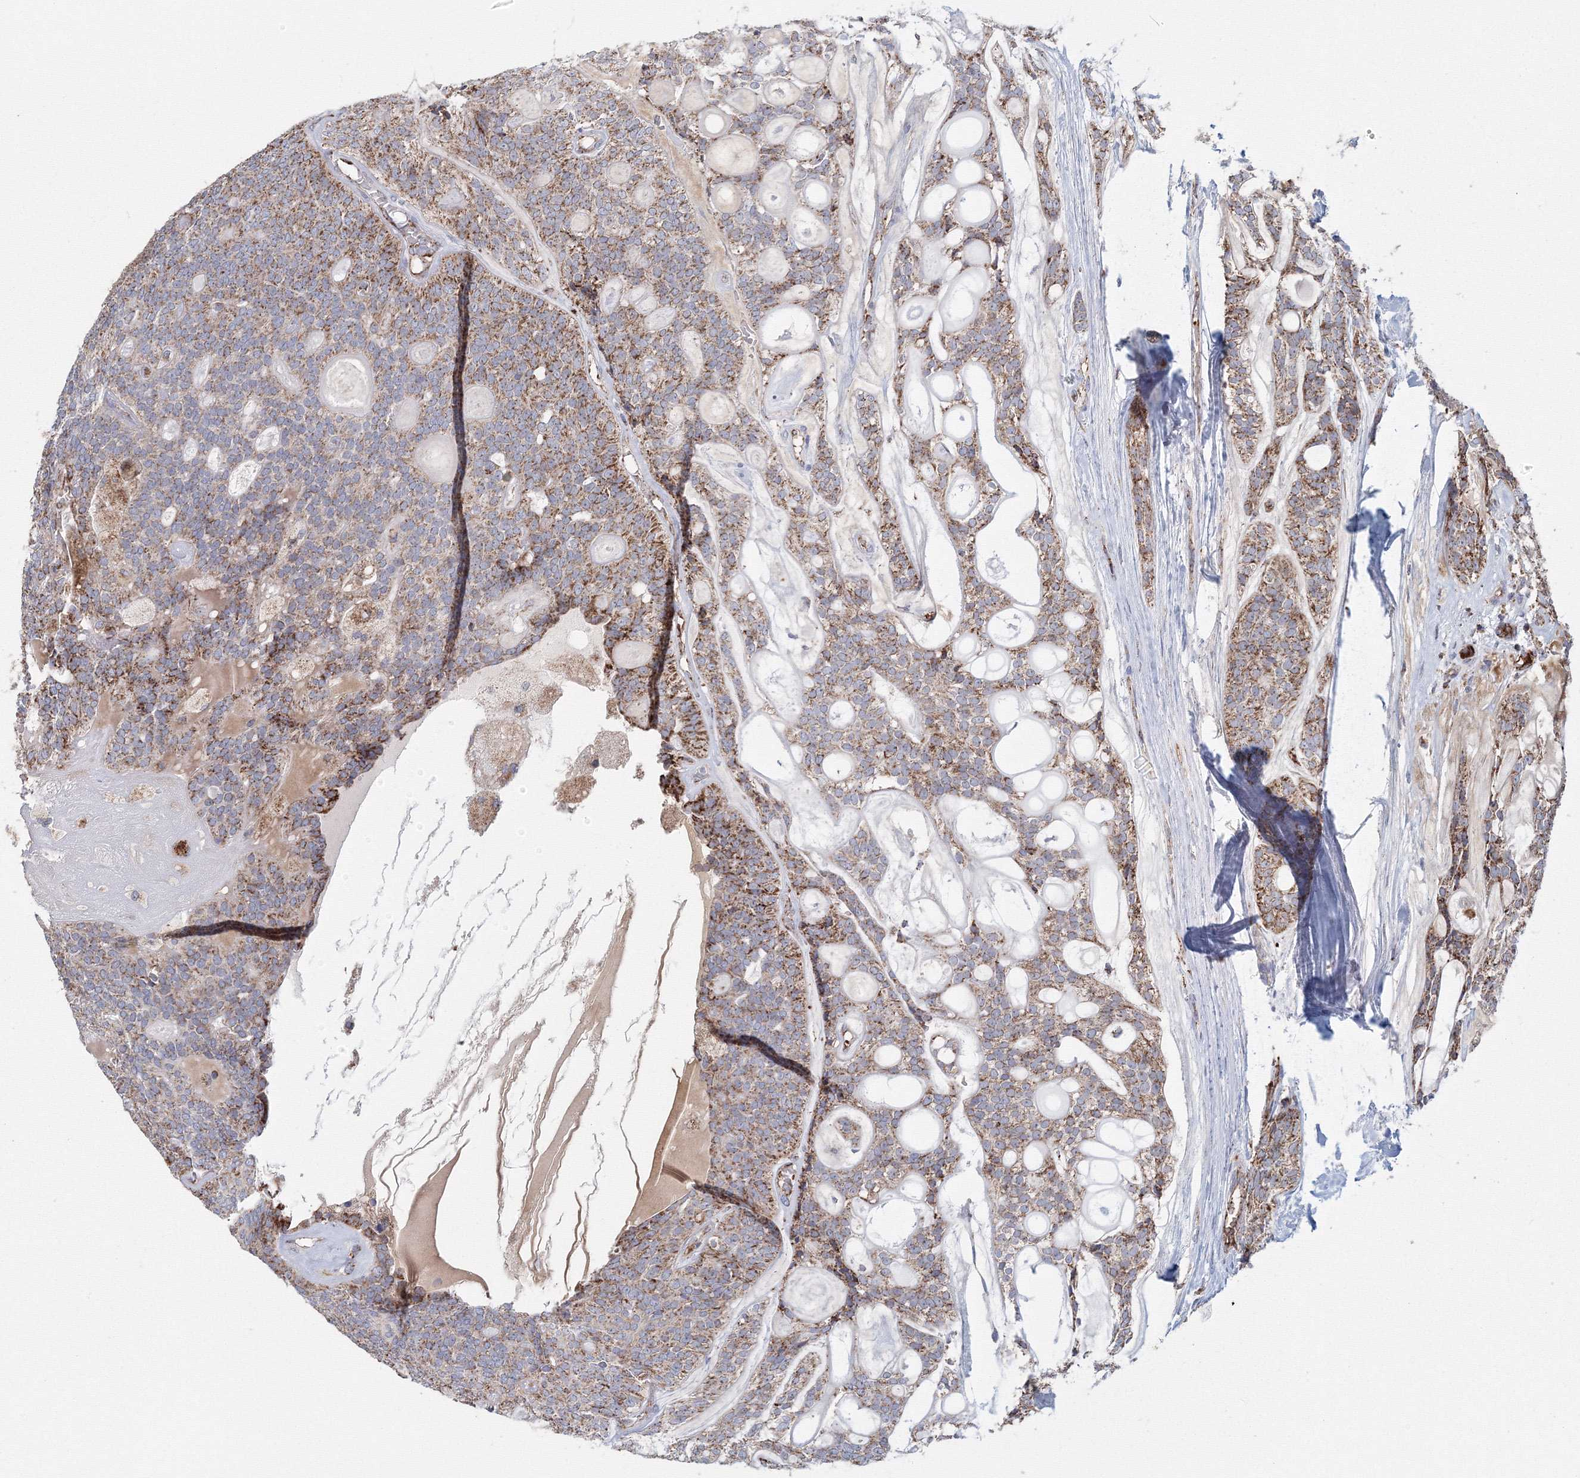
{"staining": {"intensity": "moderate", "quantity": "25%-75%", "location": "cytoplasmic/membranous"}, "tissue": "head and neck cancer", "cell_type": "Tumor cells", "image_type": "cancer", "snomed": [{"axis": "morphology", "description": "Adenocarcinoma, NOS"}, {"axis": "topography", "description": "Head-Neck"}], "caption": "Moderate cytoplasmic/membranous protein staining is identified in approximately 25%-75% of tumor cells in head and neck adenocarcinoma.", "gene": "GRPEL1", "patient": {"sex": "male", "age": 66}}